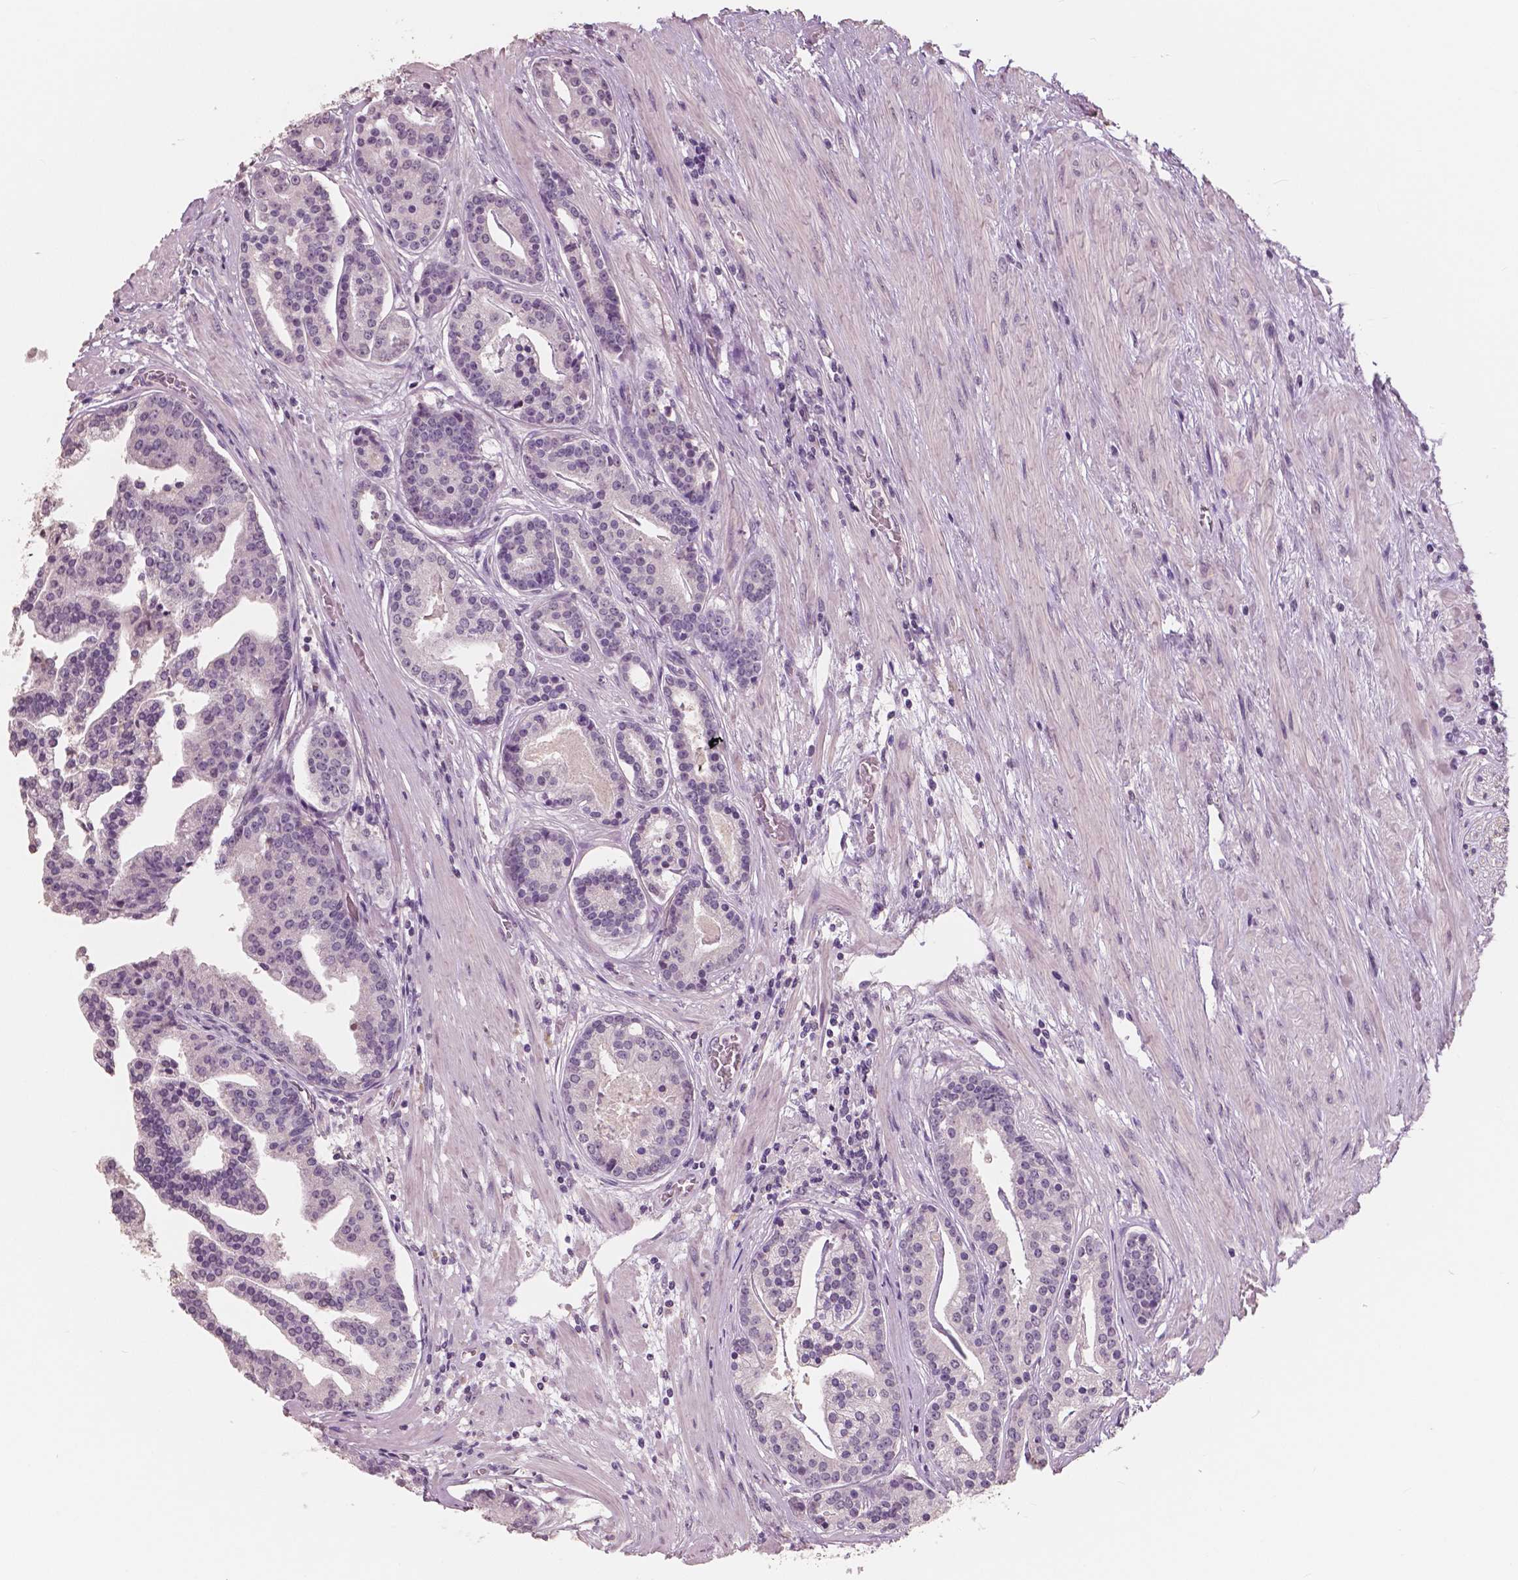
{"staining": {"intensity": "negative", "quantity": "none", "location": "none"}, "tissue": "prostate cancer", "cell_type": "Tumor cells", "image_type": "cancer", "snomed": [{"axis": "morphology", "description": "Adenocarcinoma, NOS"}, {"axis": "topography", "description": "Prostate and seminal vesicle, NOS"}, {"axis": "topography", "description": "Prostate"}], "caption": "High power microscopy micrograph of an IHC photomicrograph of prostate cancer, revealing no significant expression in tumor cells. (DAB (3,3'-diaminobenzidine) immunohistochemistry (IHC) visualized using brightfield microscopy, high magnification).", "gene": "NECAB1", "patient": {"sex": "male", "age": 44}}